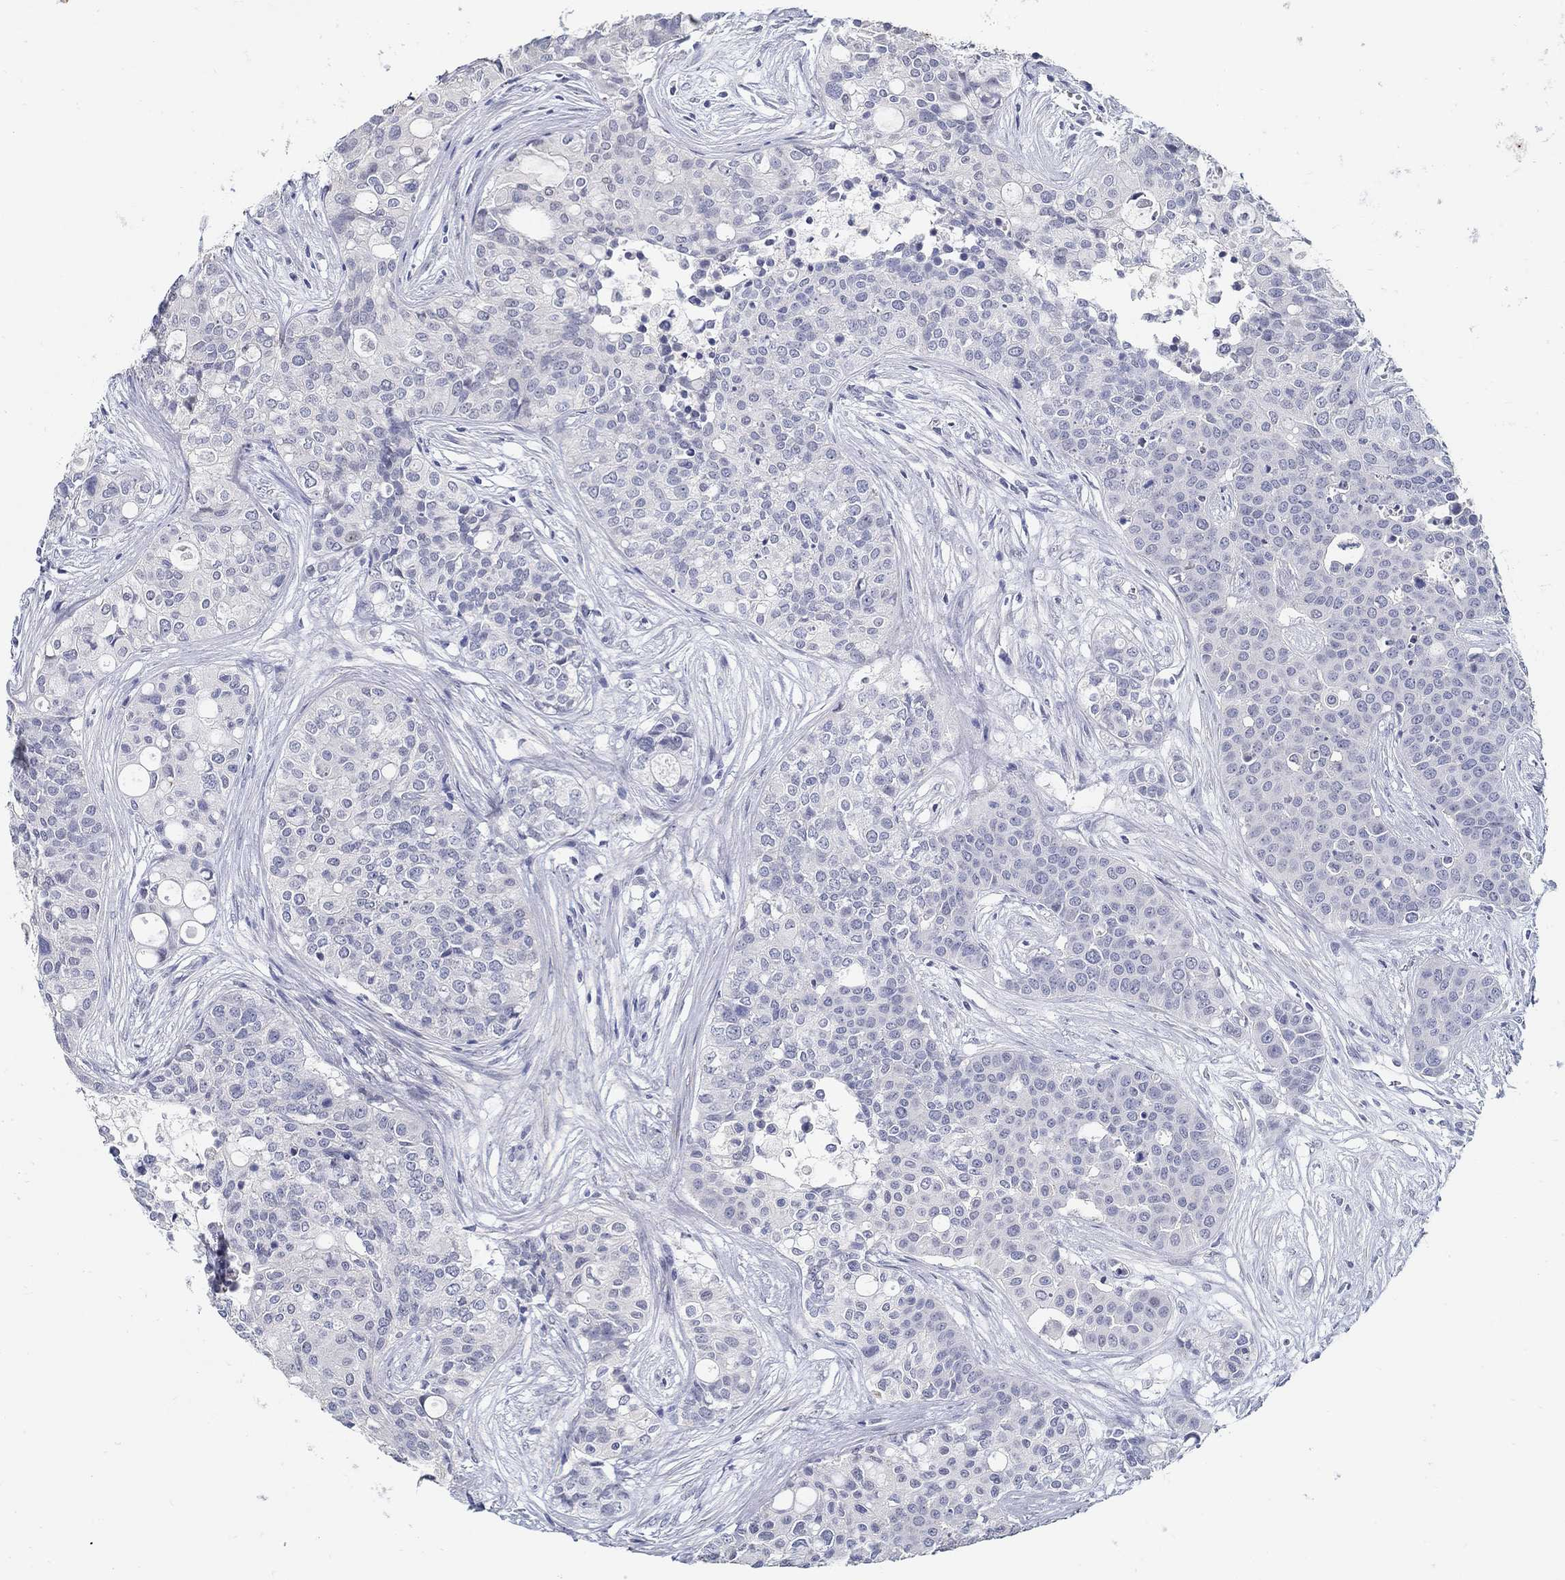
{"staining": {"intensity": "negative", "quantity": "none", "location": "none"}, "tissue": "carcinoid", "cell_type": "Tumor cells", "image_type": "cancer", "snomed": [{"axis": "morphology", "description": "Carcinoid, malignant, NOS"}, {"axis": "topography", "description": "Colon"}], "caption": "The micrograph shows no staining of tumor cells in malignant carcinoid.", "gene": "USP29", "patient": {"sex": "male", "age": 81}}